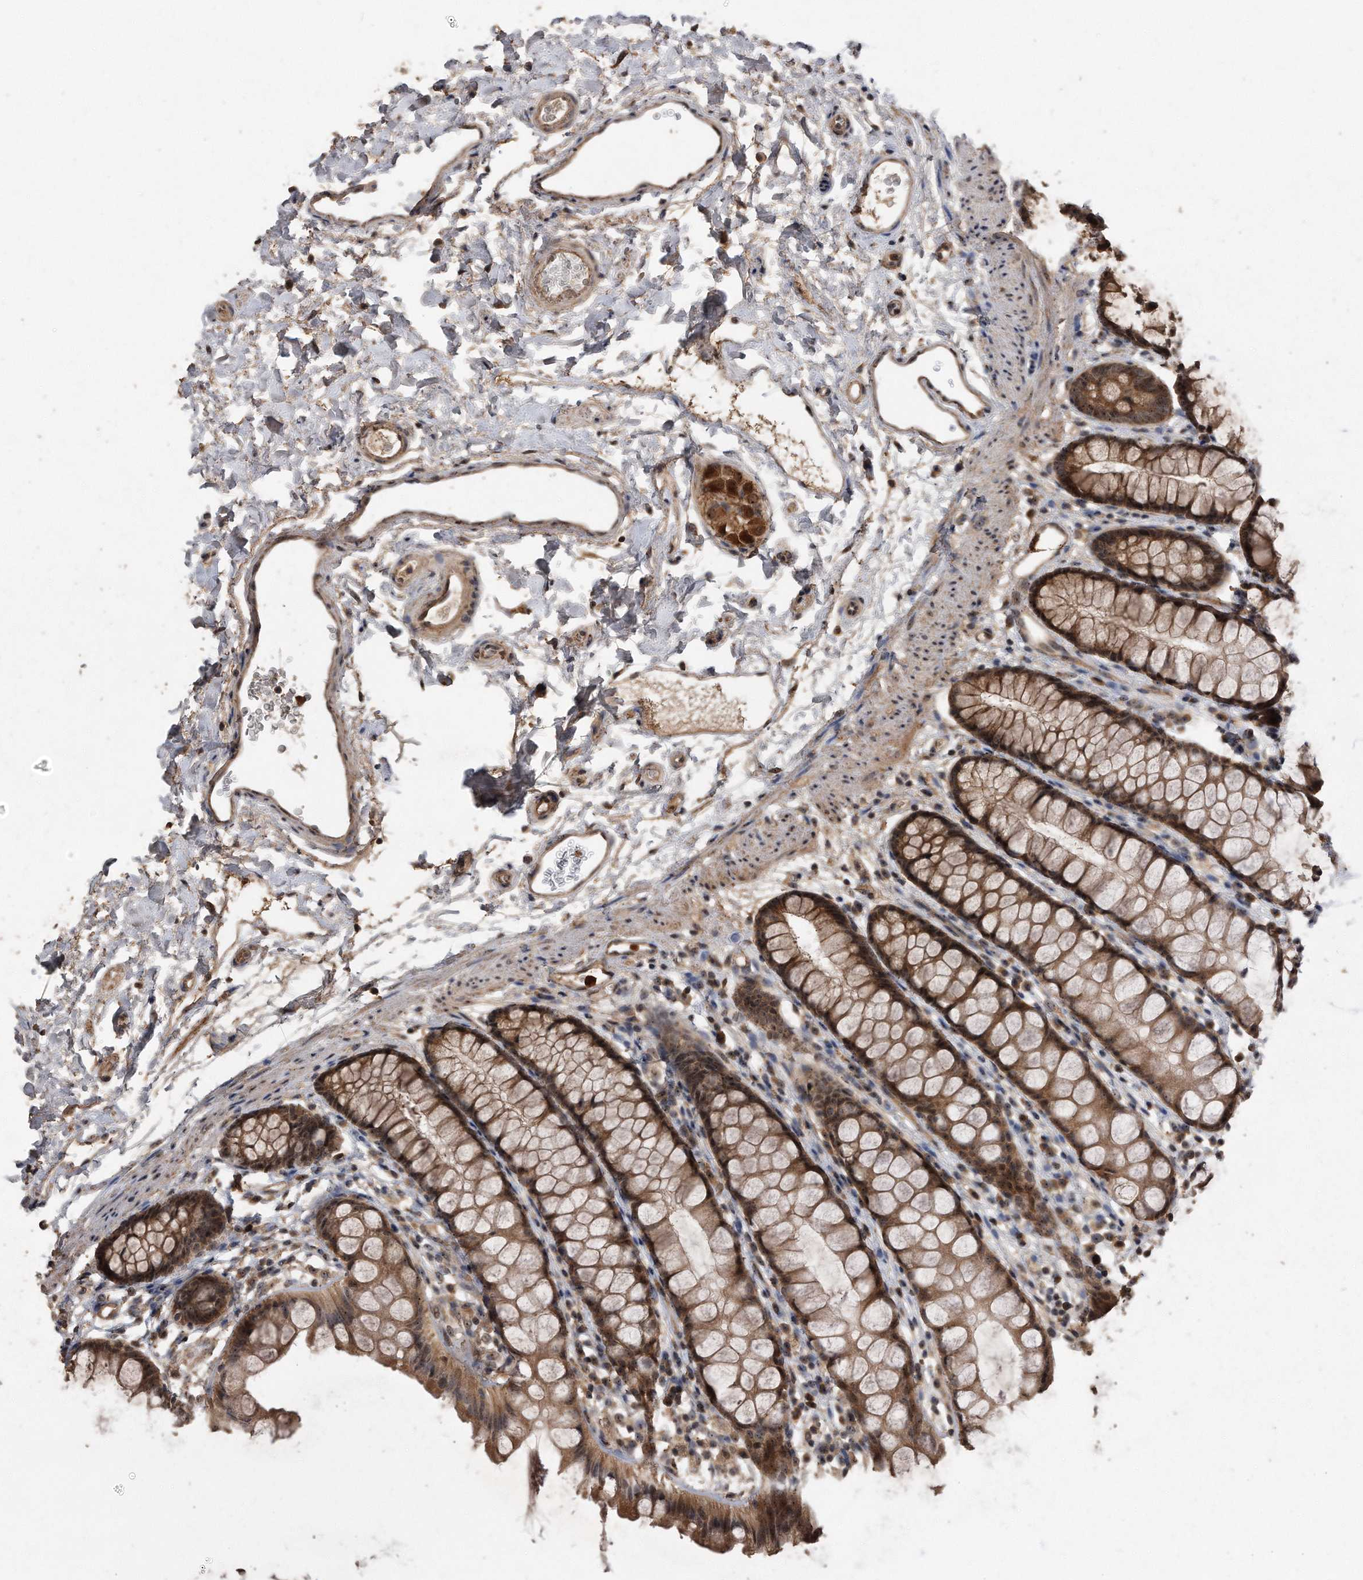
{"staining": {"intensity": "moderate", "quantity": ">75%", "location": "cytoplasmic/membranous,nuclear"}, "tissue": "rectum", "cell_type": "Glandular cells", "image_type": "normal", "snomed": [{"axis": "morphology", "description": "Normal tissue, NOS"}, {"axis": "topography", "description": "Rectum"}], "caption": "Rectum stained with immunohistochemistry (IHC) displays moderate cytoplasmic/membranous,nuclear positivity in about >75% of glandular cells. The protein is stained brown, and the nuclei are stained in blue (DAB IHC with brightfield microscopy, high magnification).", "gene": "PELO", "patient": {"sex": "female", "age": 65}}